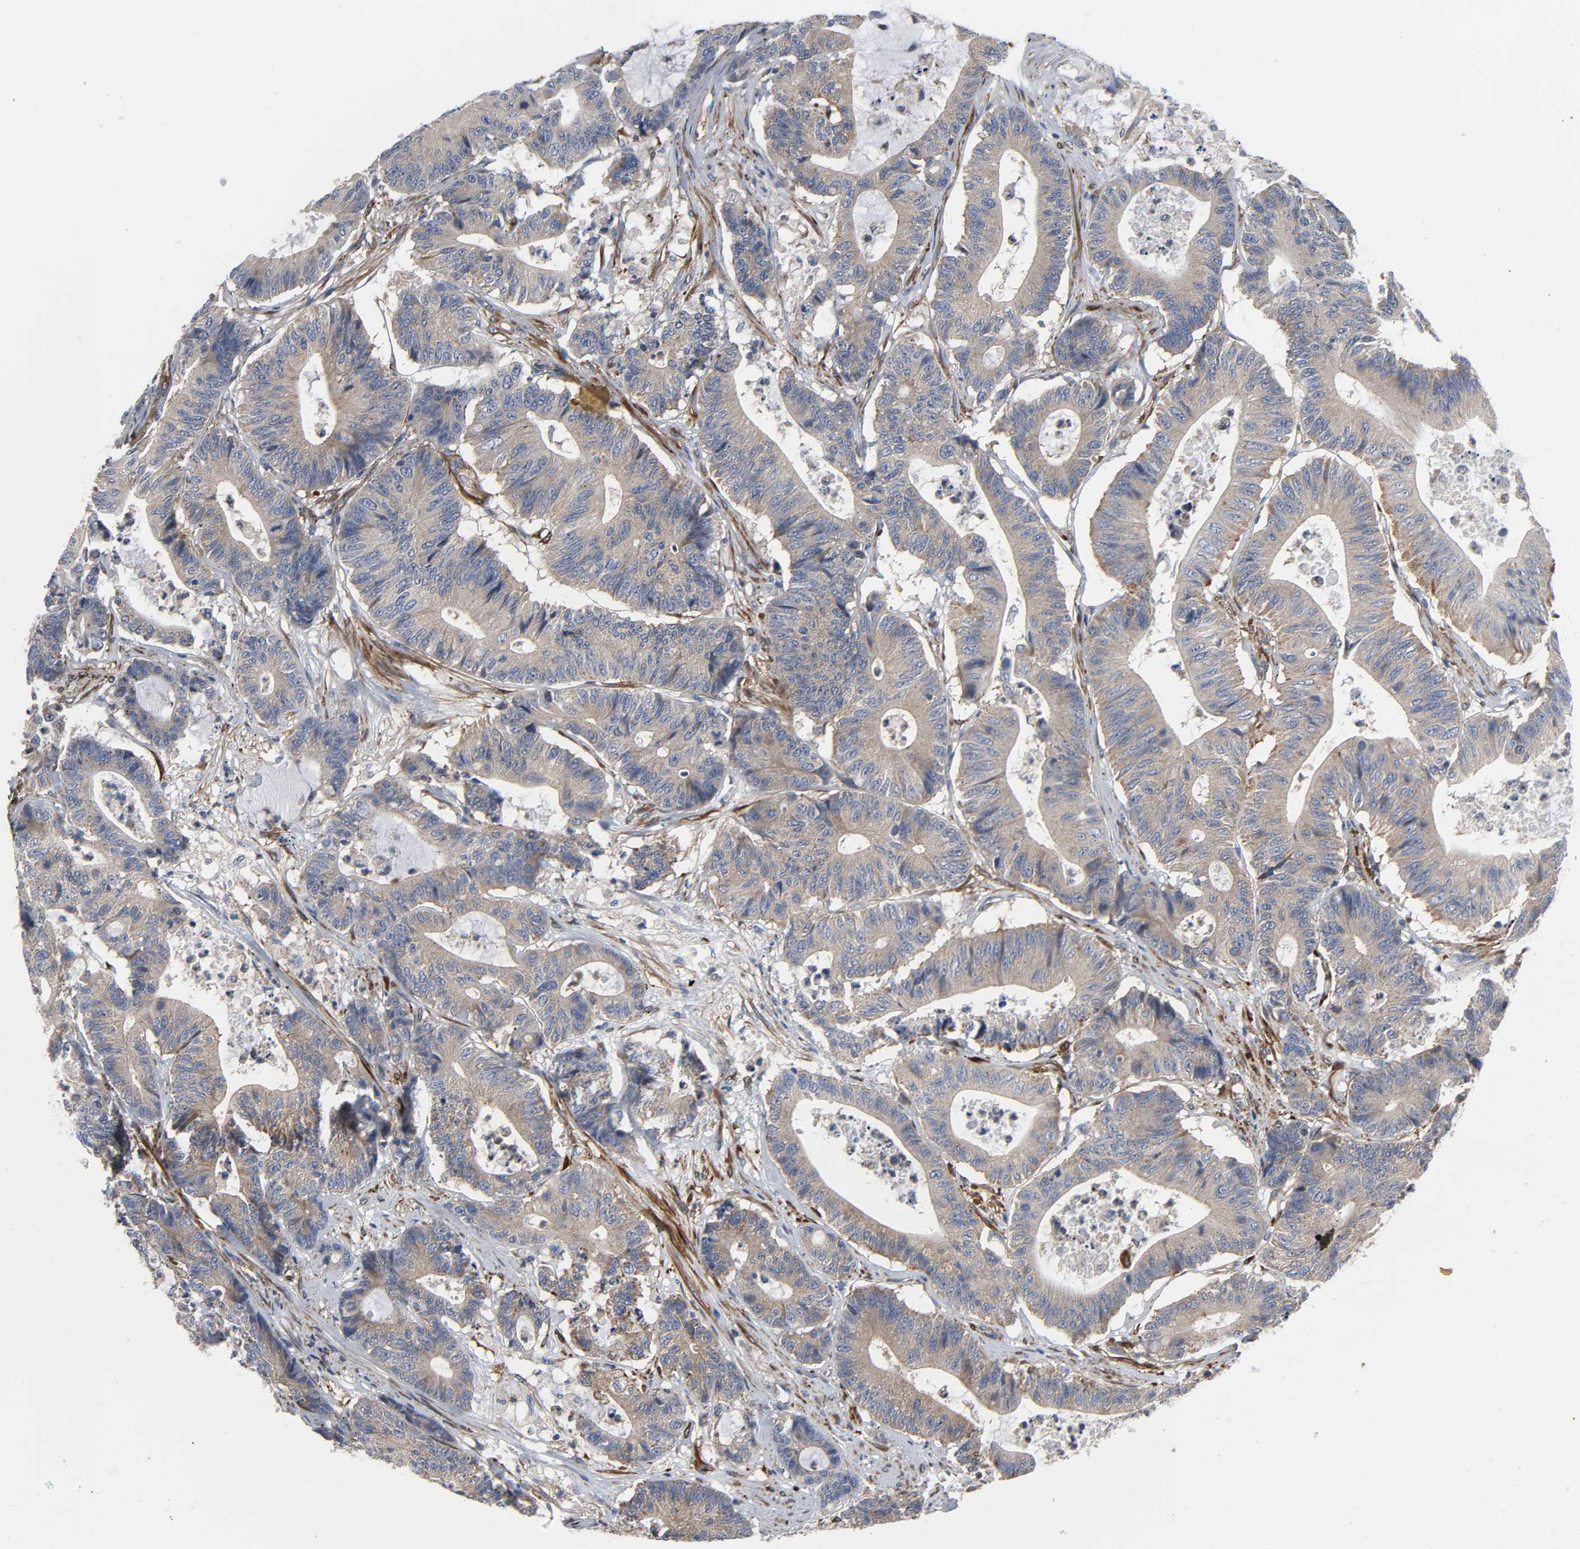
{"staining": {"intensity": "weak", "quantity": ">75%", "location": "cytoplasmic/membranous"}, "tissue": "colorectal cancer", "cell_type": "Tumor cells", "image_type": "cancer", "snomed": [{"axis": "morphology", "description": "Adenocarcinoma, NOS"}, {"axis": "topography", "description": "Colon"}], "caption": "Immunohistochemical staining of human colorectal adenocarcinoma shows weak cytoplasmic/membranous protein positivity in approximately >75% of tumor cells.", "gene": "ARHGAP1", "patient": {"sex": "female", "age": 84}}